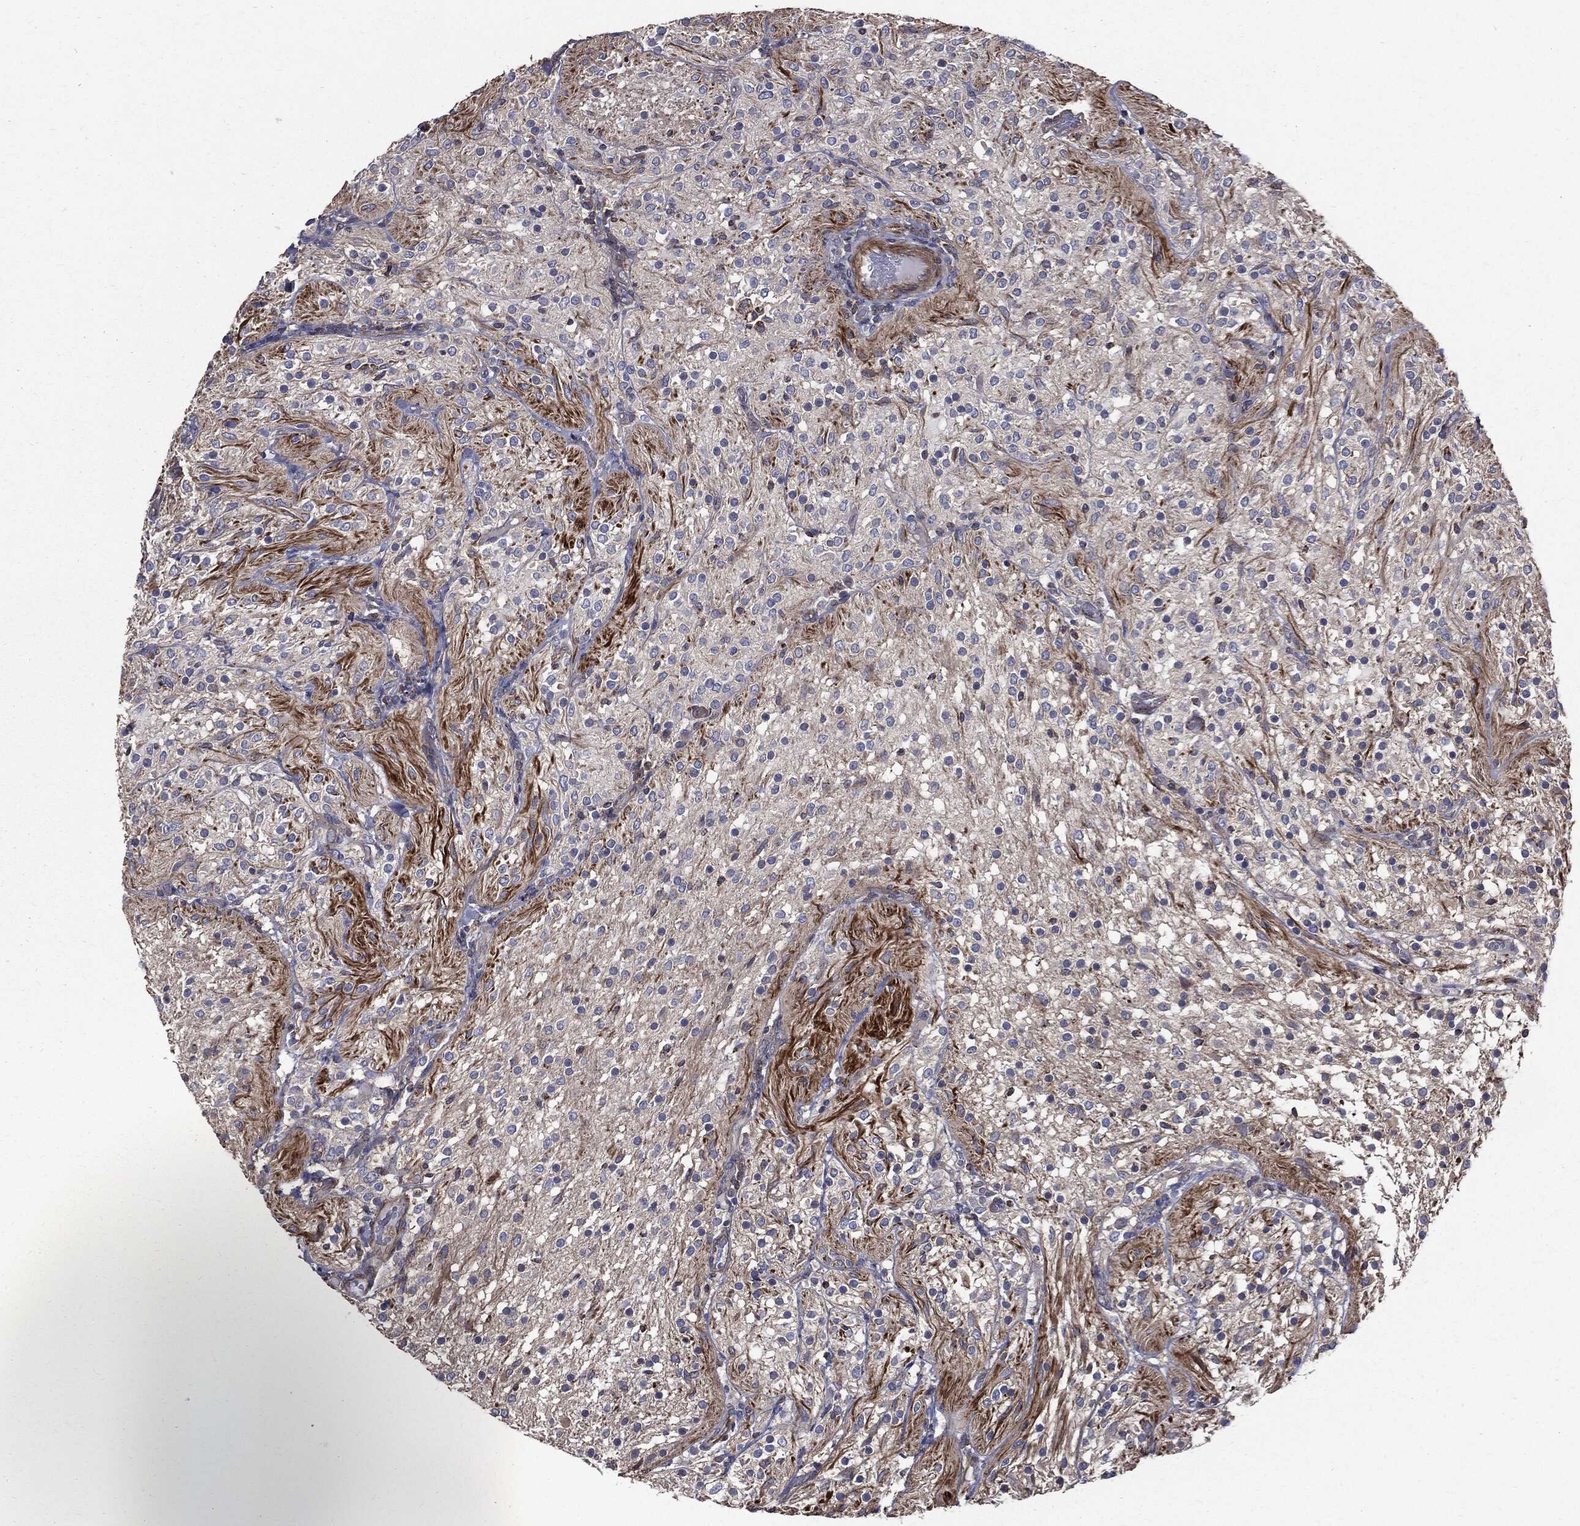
{"staining": {"intensity": "negative", "quantity": "none", "location": "none"}, "tissue": "glioma", "cell_type": "Tumor cells", "image_type": "cancer", "snomed": [{"axis": "morphology", "description": "Glioma, malignant, Low grade"}, {"axis": "topography", "description": "Brain"}], "caption": "Malignant glioma (low-grade) was stained to show a protein in brown. There is no significant expression in tumor cells. (DAB (3,3'-diaminobenzidine) immunohistochemistry (IHC), high magnification).", "gene": "PDCD6IP", "patient": {"sex": "male", "age": 3}}